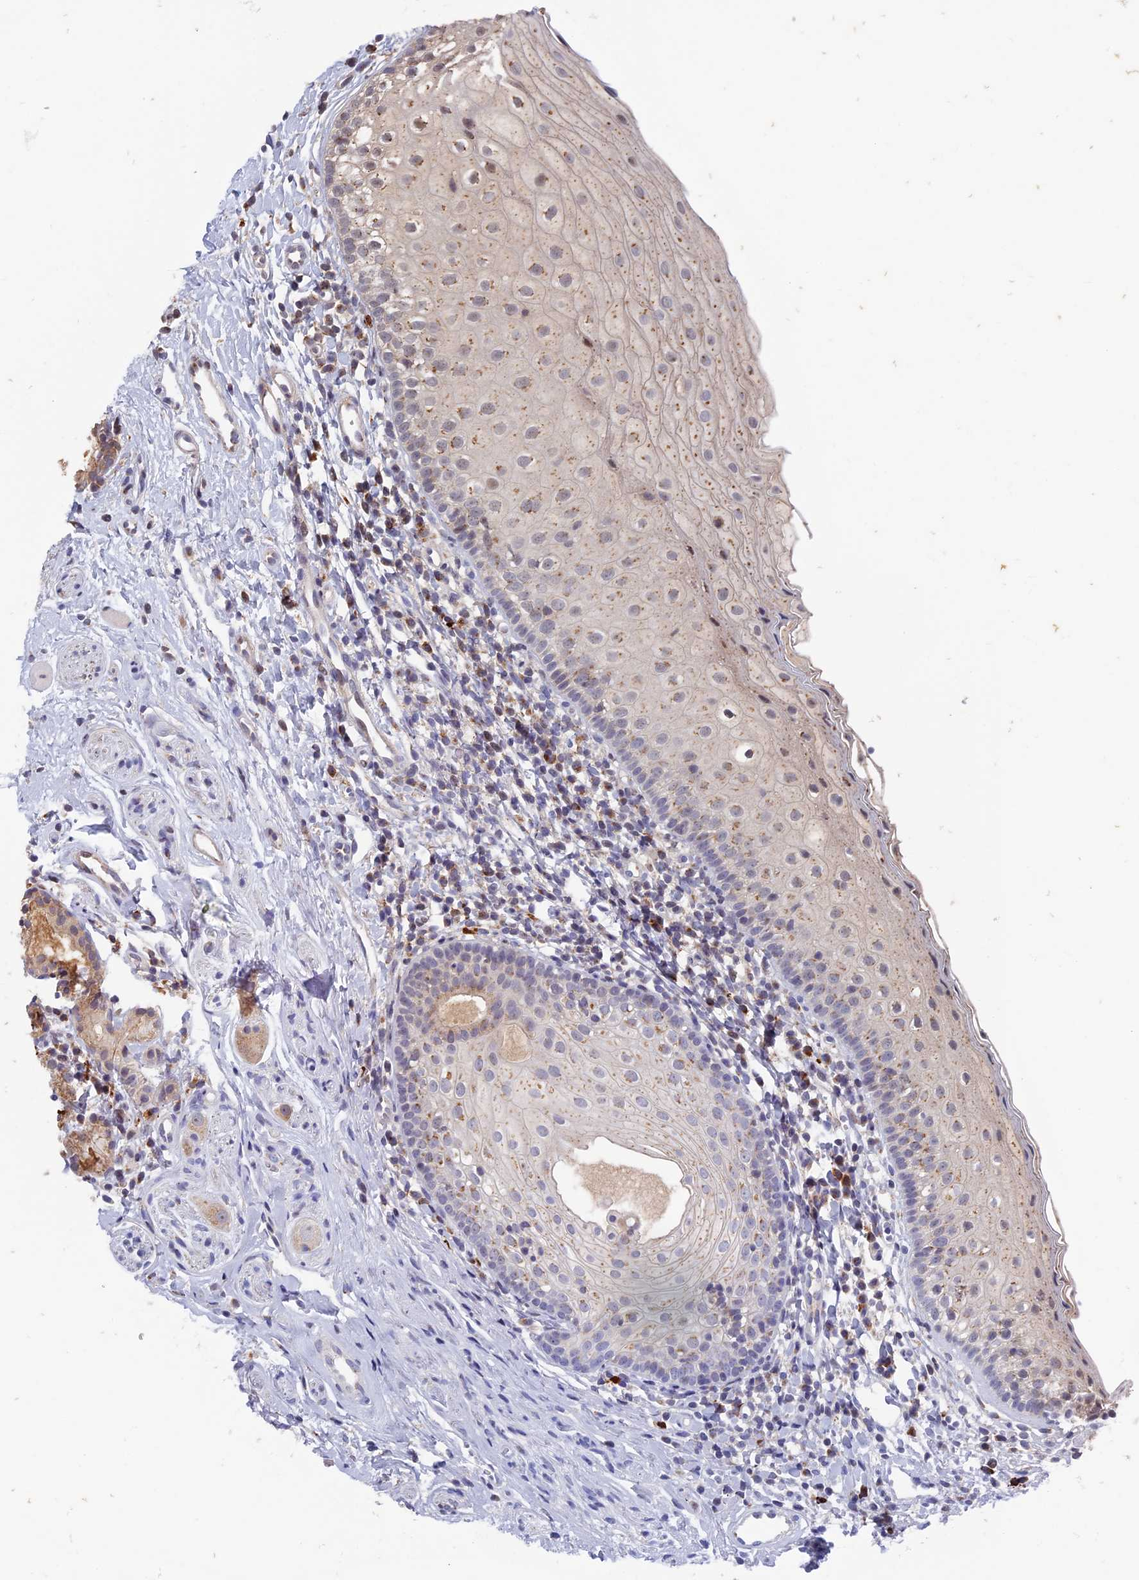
{"staining": {"intensity": "weak", "quantity": "25%-75%", "location": "cytoplasmic/membranous"}, "tissue": "oral mucosa", "cell_type": "Squamous epithelial cells", "image_type": "normal", "snomed": [{"axis": "morphology", "description": "Normal tissue, NOS"}, {"axis": "topography", "description": "Oral tissue"}], "caption": "Immunohistochemistry micrograph of unremarkable oral mucosa: oral mucosa stained using IHC reveals low levels of weak protein expression localized specifically in the cytoplasmic/membranous of squamous epithelial cells, appearing as a cytoplasmic/membranous brown color.", "gene": "RASGRF1", "patient": {"sex": "male", "age": 46}}